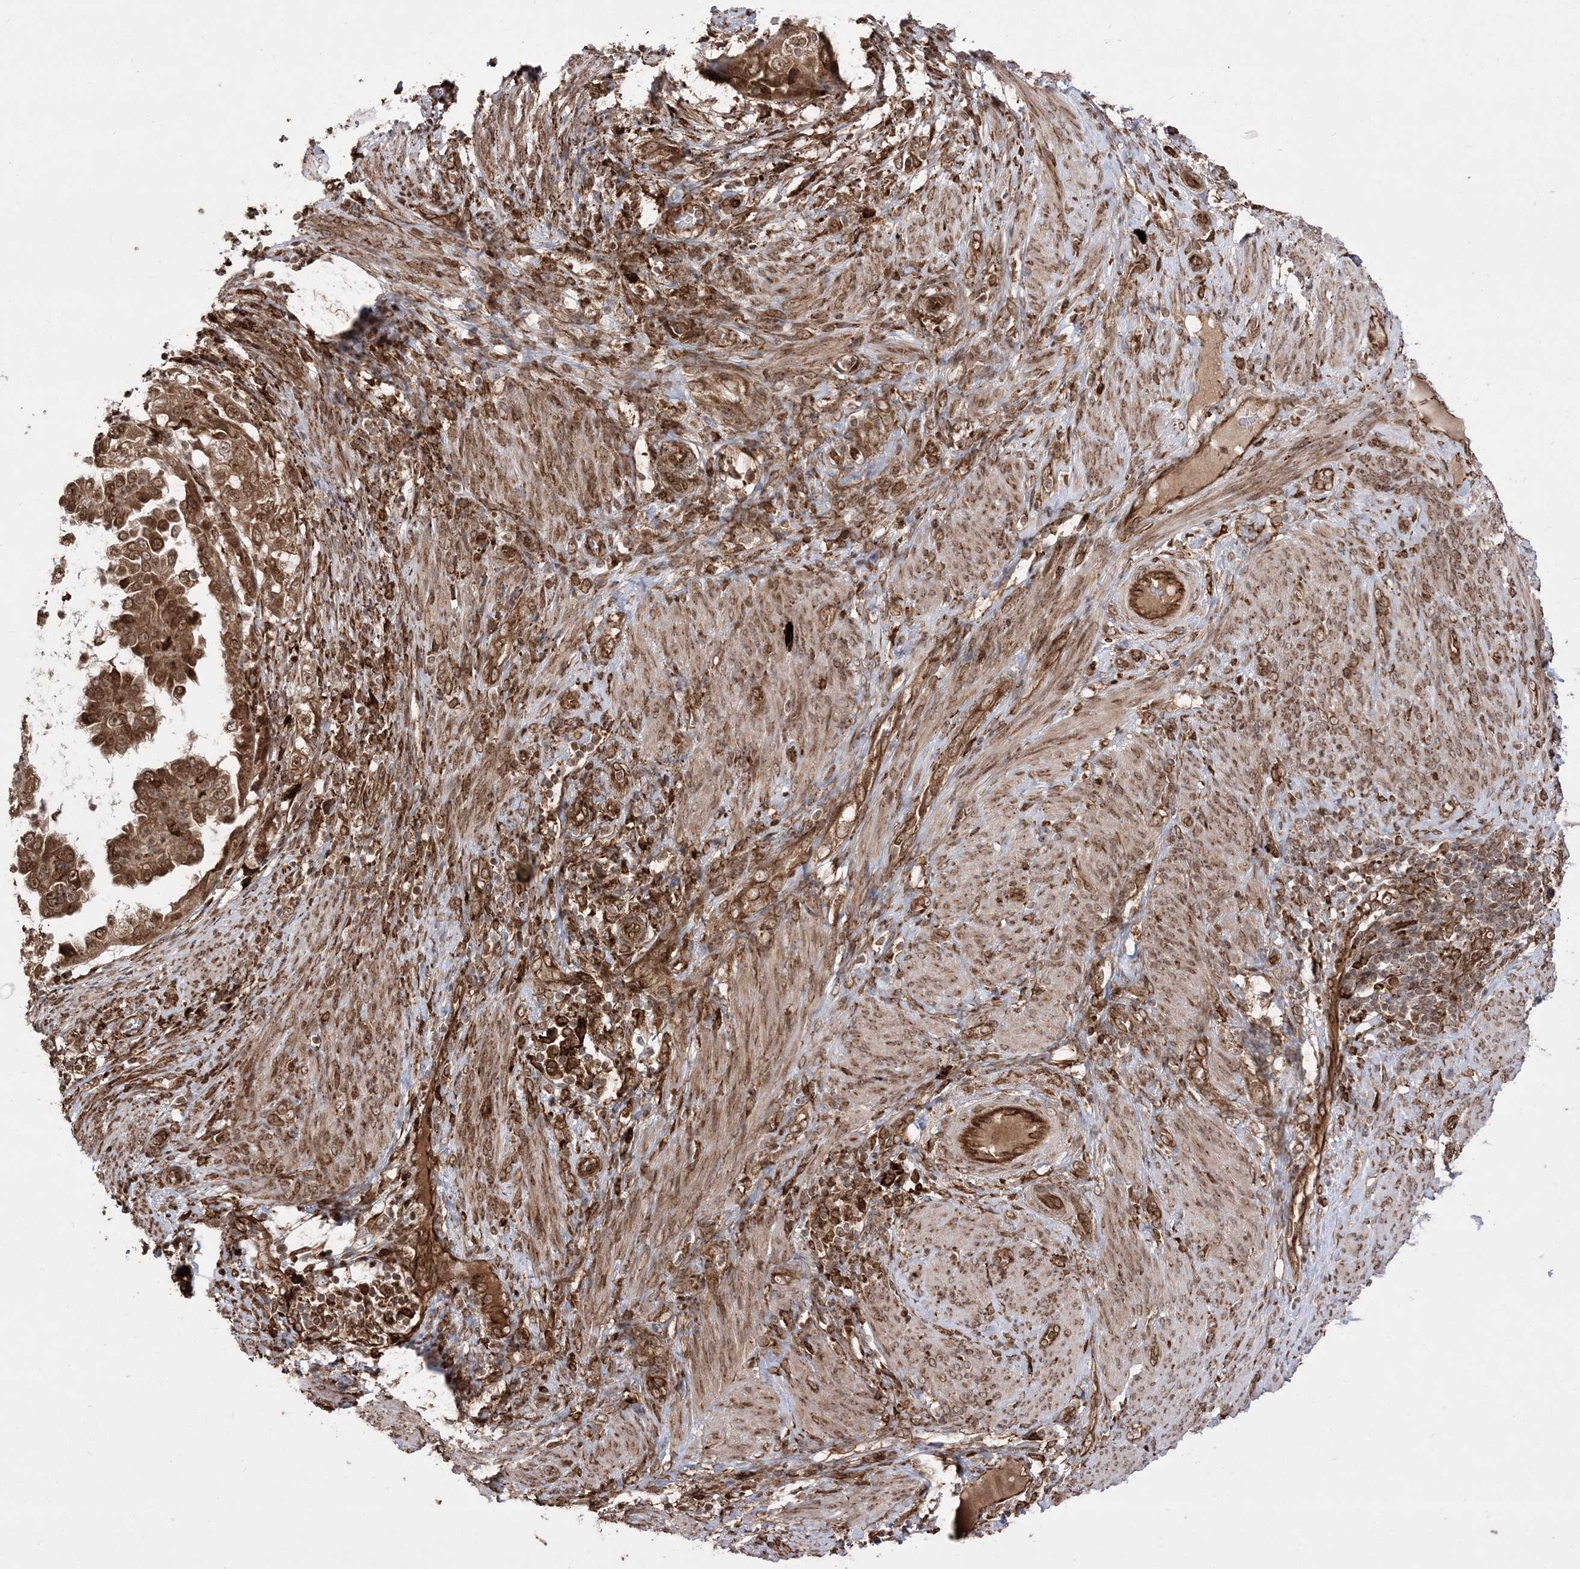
{"staining": {"intensity": "strong", "quantity": ">75%", "location": "cytoplasmic/membranous,nuclear"}, "tissue": "endometrial cancer", "cell_type": "Tumor cells", "image_type": "cancer", "snomed": [{"axis": "morphology", "description": "Adenocarcinoma, NOS"}, {"axis": "topography", "description": "Endometrium"}], "caption": "The image reveals staining of endometrial cancer, revealing strong cytoplasmic/membranous and nuclear protein staining (brown color) within tumor cells.", "gene": "EPC2", "patient": {"sex": "female", "age": 85}}